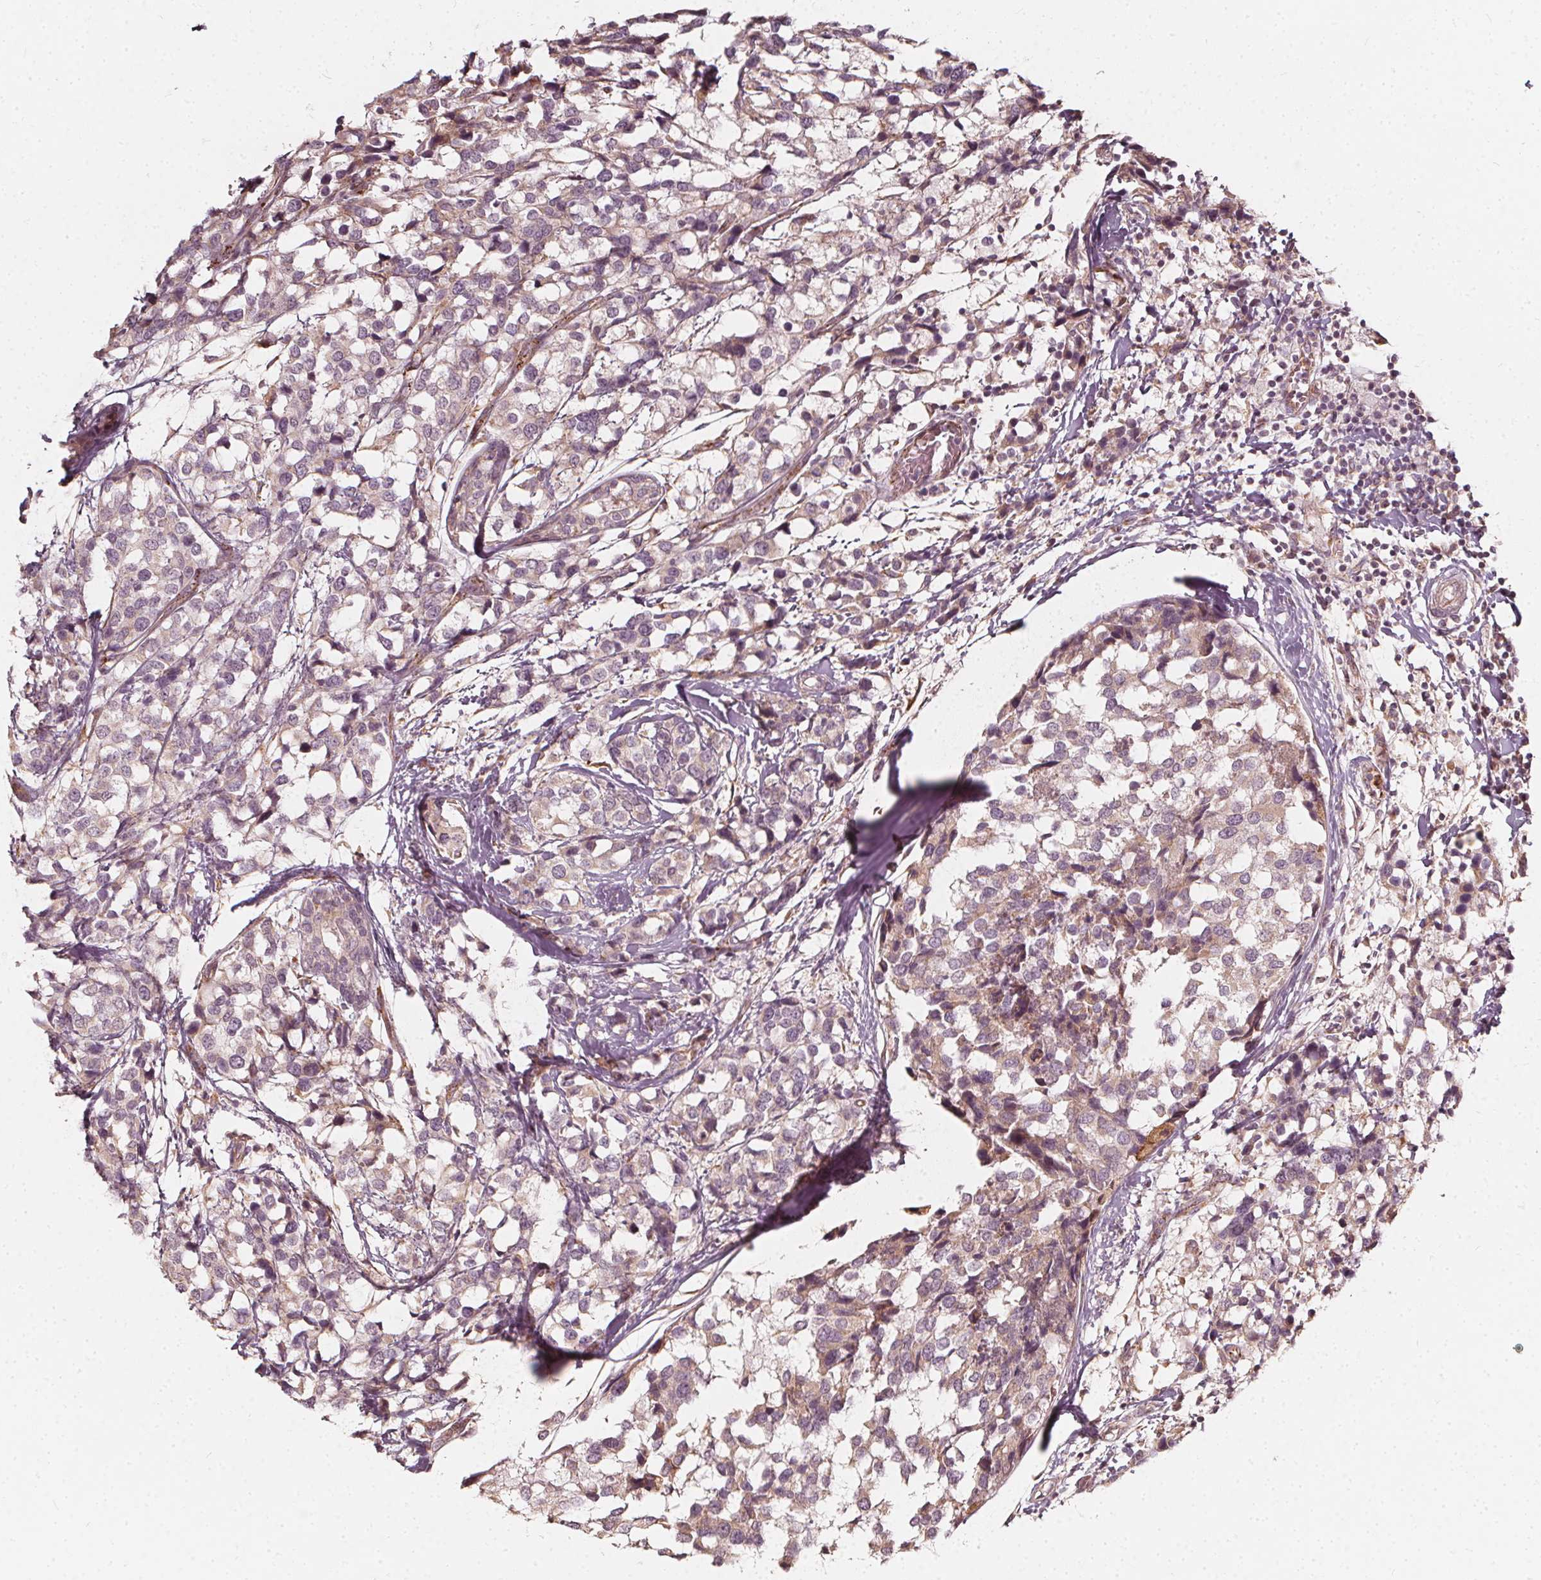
{"staining": {"intensity": "weak", "quantity": "<25%", "location": "cytoplasmic/membranous"}, "tissue": "breast cancer", "cell_type": "Tumor cells", "image_type": "cancer", "snomed": [{"axis": "morphology", "description": "Lobular carcinoma"}, {"axis": "topography", "description": "Breast"}], "caption": "Lobular carcinoma (breast) was stained to show a protein in brown. There is no significant positivity in tumor cells. (DAB immunohistochemistry with hematoxylin counter stain).", "gene": "NPC1L1", "patient": {"sex": "female", "age": 59}}